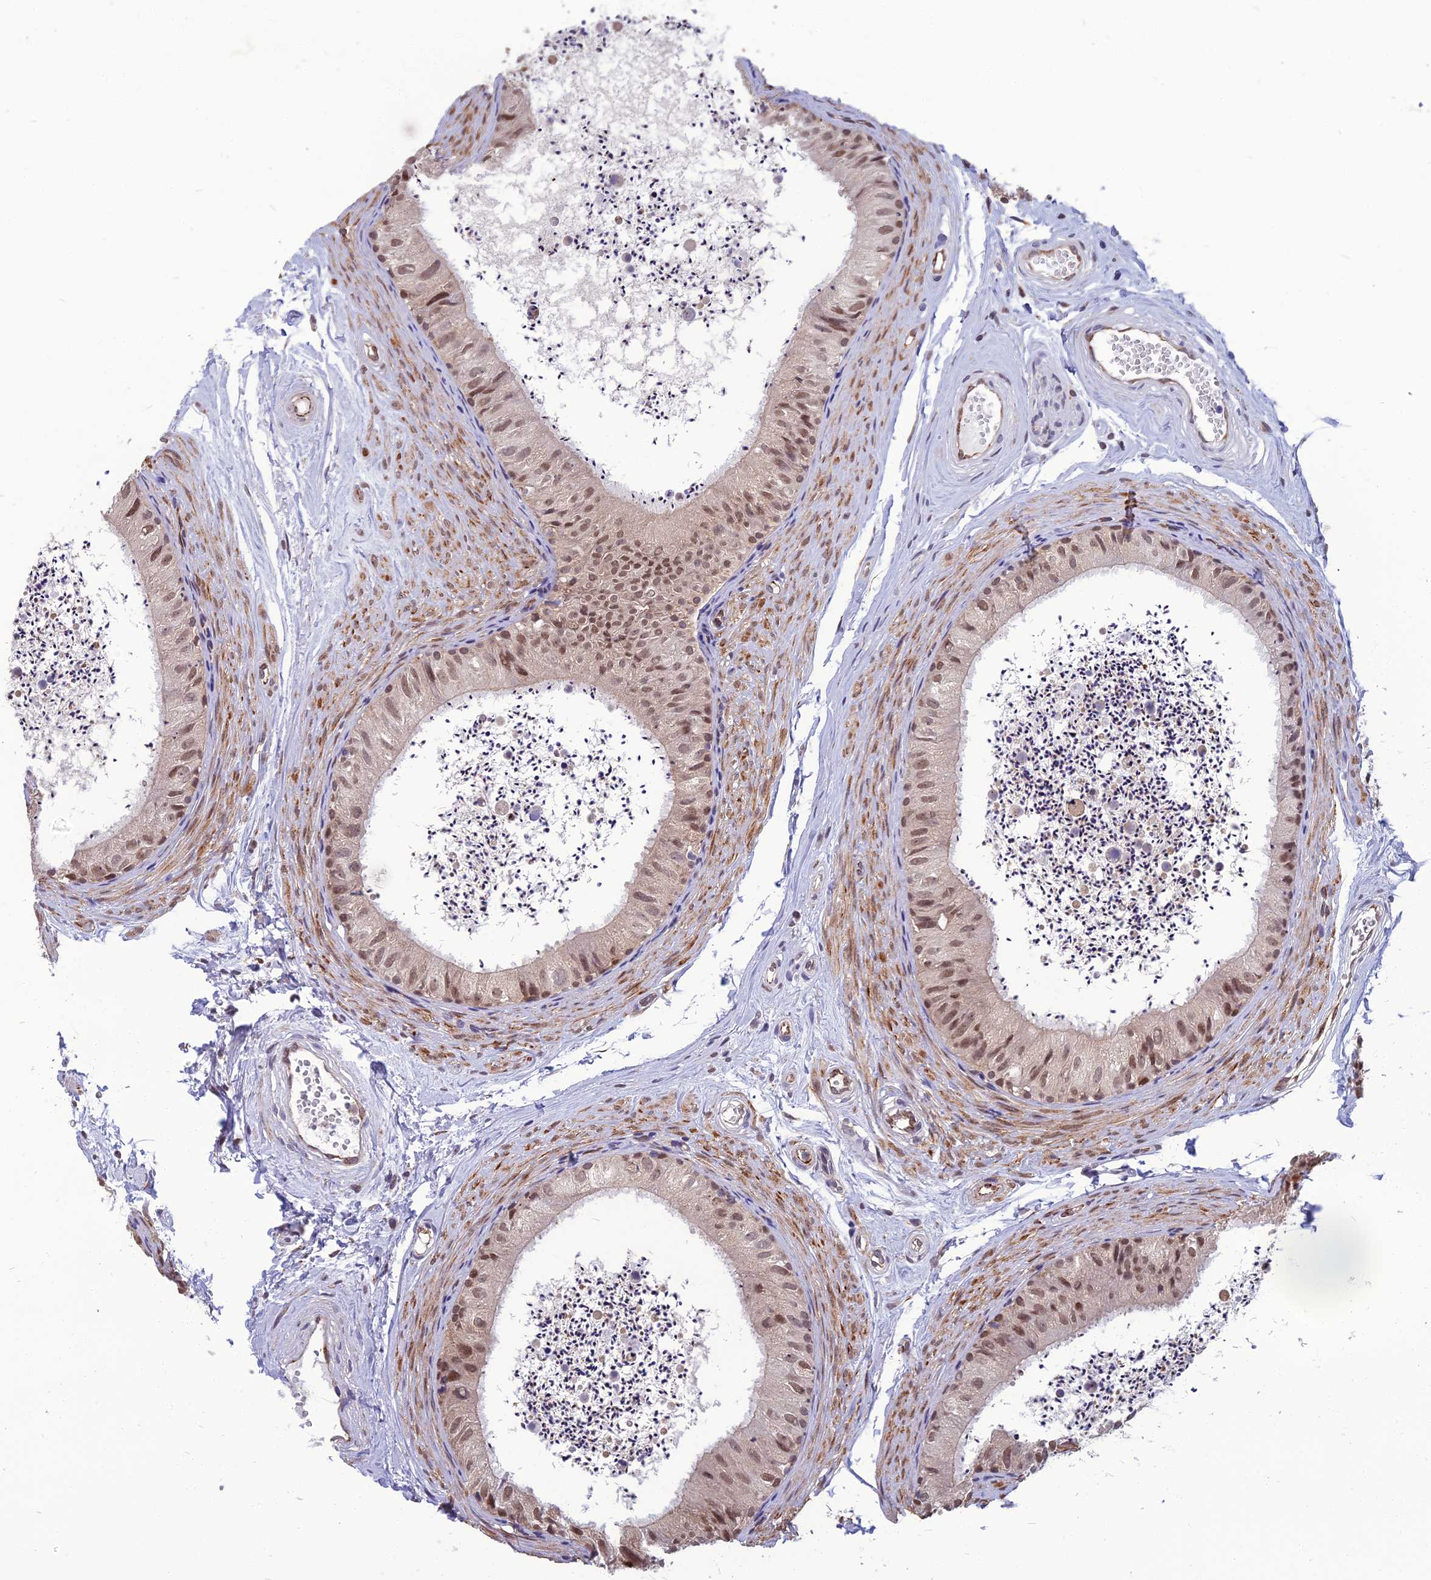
{"staining": {"intensity": "moderate", "quantity": "25%-75%", "location": "nuclear"}, "tissue": "epididymis", "cell_type": "Glandular cells", "image_type": "normal", "snomed": [{"axis": "morphology", "description": "Normal tissue, NOS"}, {"axis": "topography", "description": "Epididymis"}], "caption": "IHC of unremarkable human epididymis exhibits medium levels of moderate nuclear expression in about 25%-75% of glandular cells. (IHC, brightfield microscopy, high magnification).", "gene": "NR4A3", "patient": {"sex": "male", "age": 56}}